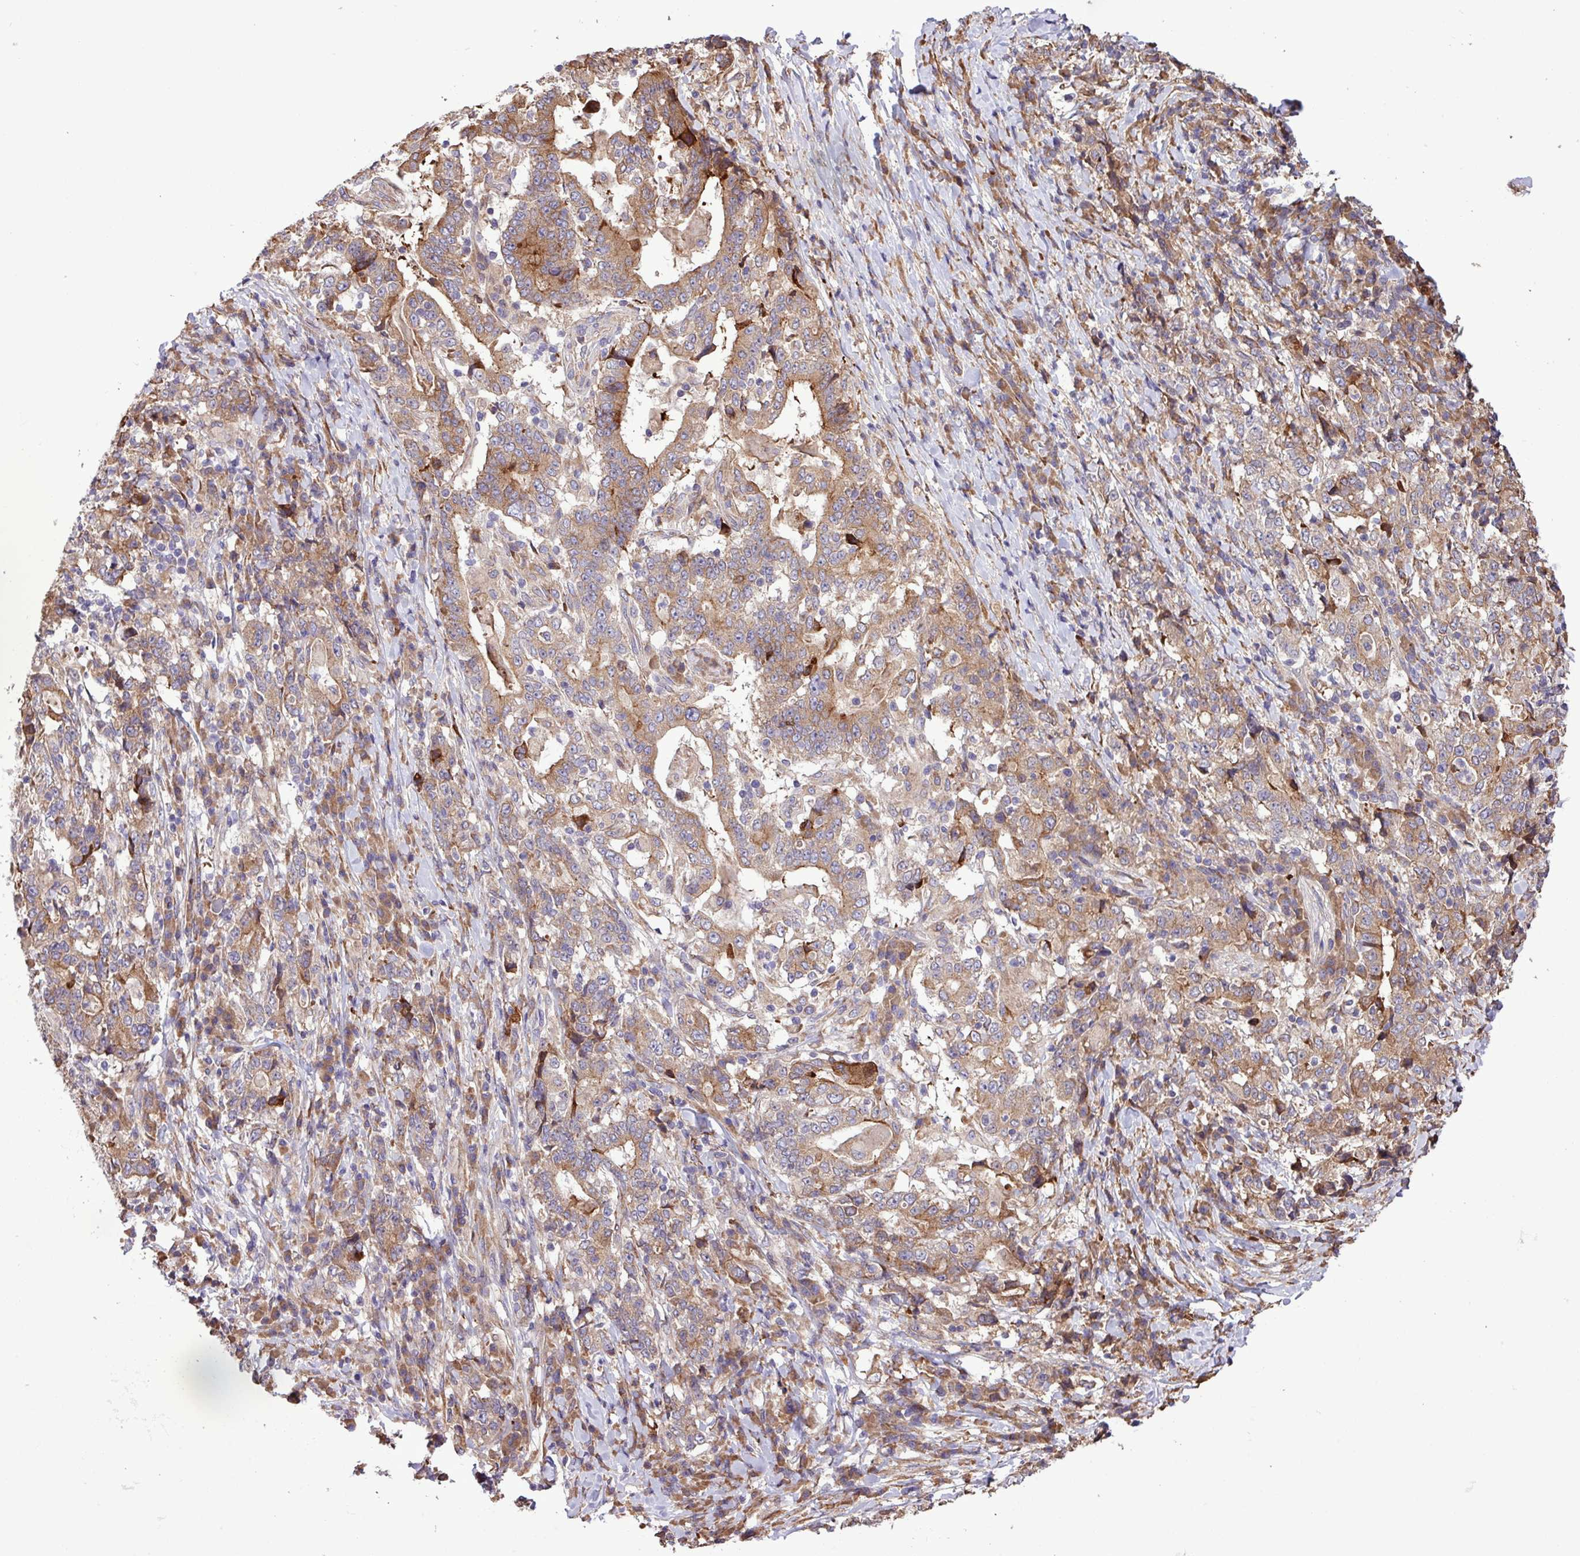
{"staining": {"intensity": "moderate", "quantity": "25%-75%", "location": "cytoplasmic/membranous"}, "tissue": "stomach cancer", "cell_type": "Tumor cells", "image_type": "cancer", "snomed": [{"axis": "morphology", "description": "Normal tissue, NOS"}, {"axis": "morphology", "description": "Adenocarcinoma, NOS"}, {"axis": "topography", "description": "Stomach, upper"}, {"axis": "topography", "description": "Stomach"}], "caption": "Protein analysis of stomach cancer tissue demonstrates moderate cytoplasmic/membranous positivity in approximately 25%-75% of tumor cells.", "gene": "MEGF6", "patient": {"sex": "male", "age": 59}}